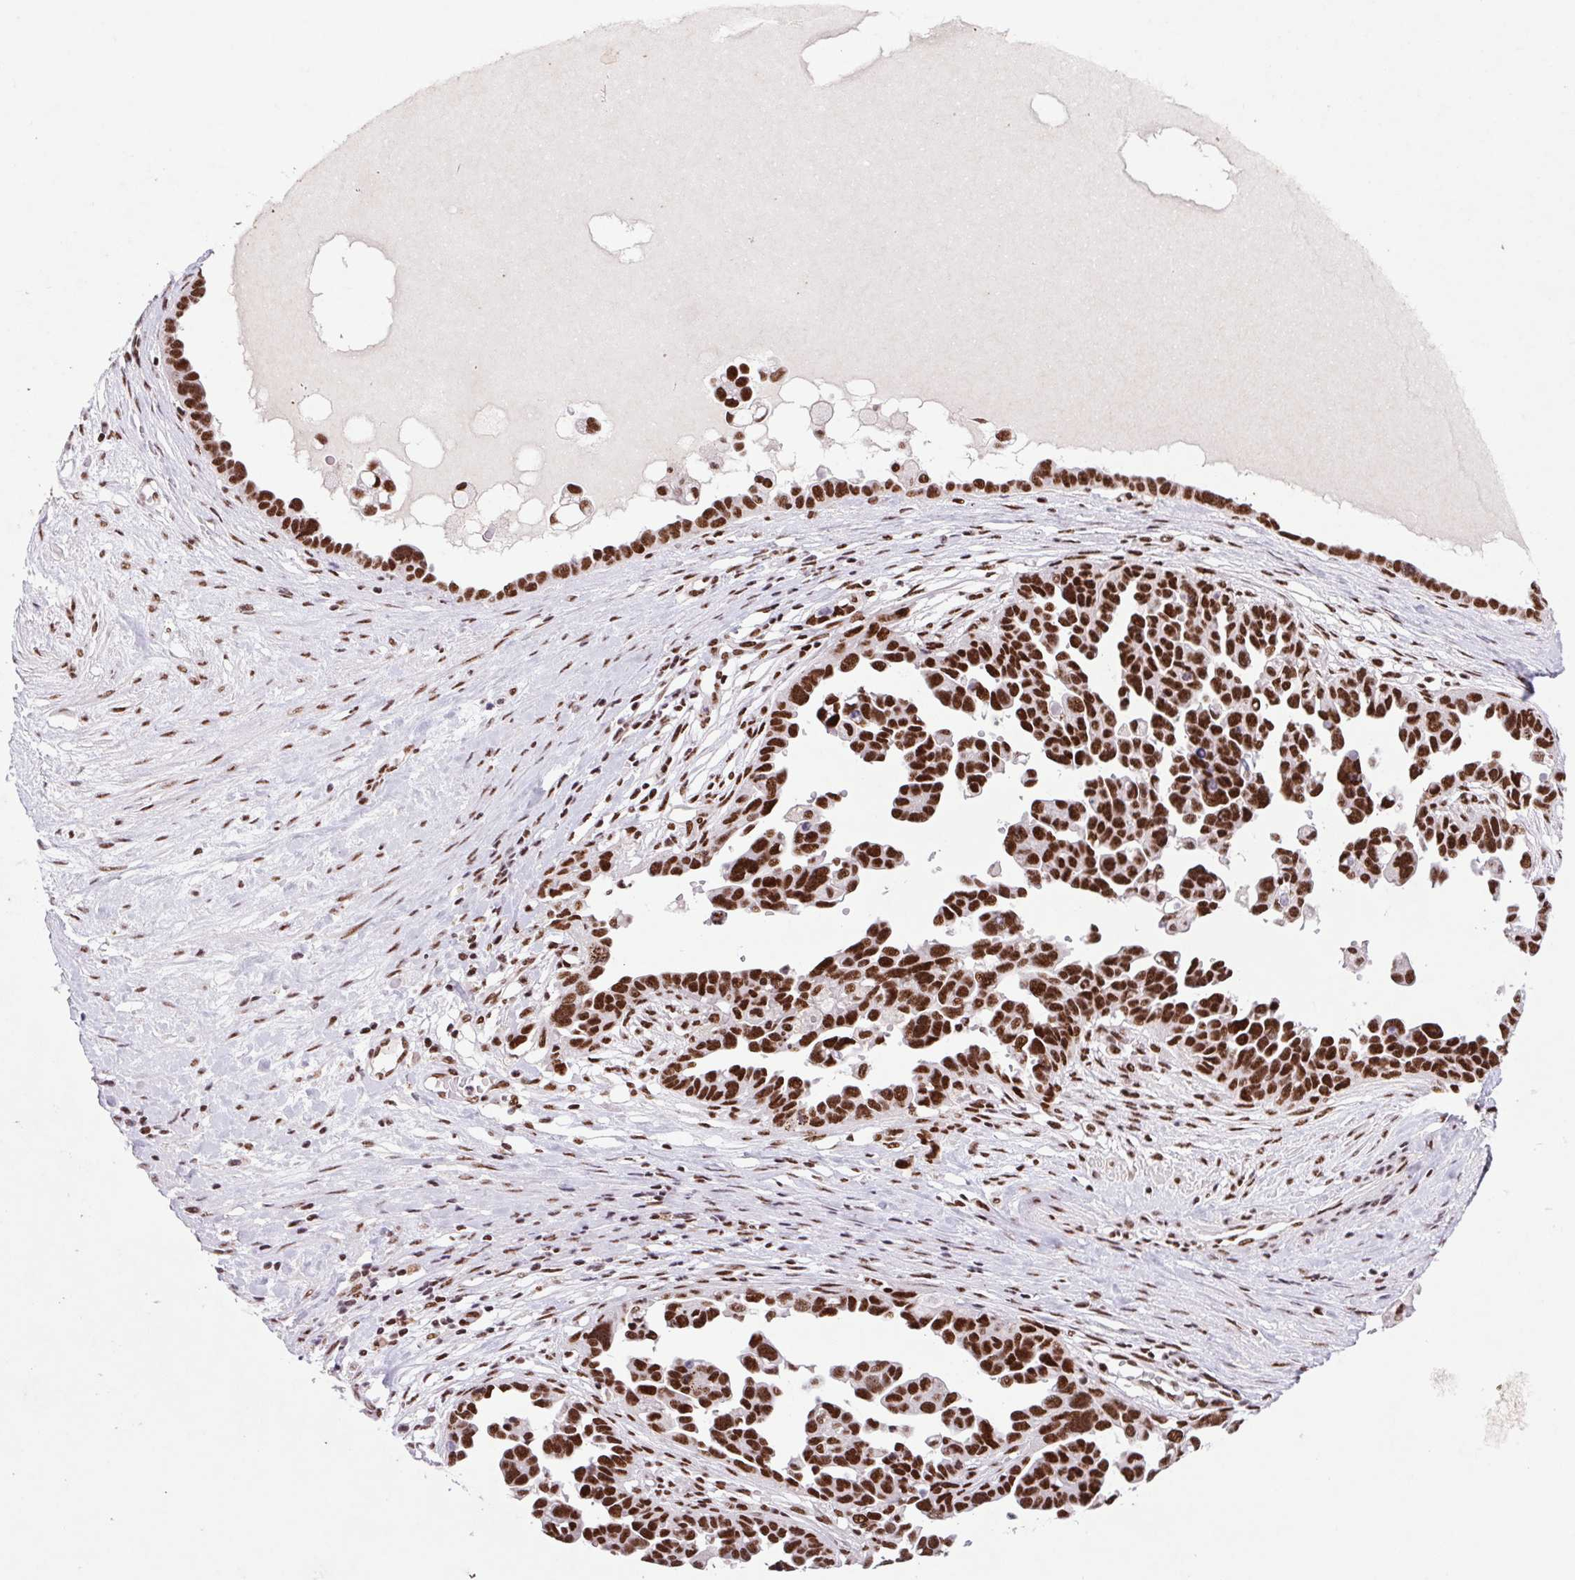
{"staining": {"intensity": "strong", "quantity": ">75%", "location": "nuclear"}, "tissue": "ovarian cancer", "cell_type": "Tumor cells", "image_type": "cancer", "snomed": [{"axis": "morphology", "description": "Cystadenocarcinoma, serous, NOS"}, {"axis": "topography", "description": "Ovary"}], "caption": "Tumor cells display high levels of strong nuclear staining in about >75% of cells in ovarian cancer (serous cystadenocarcinoma).", "gene": "LDLRAD4", "patient": {"sex": "female", "age": 54}}